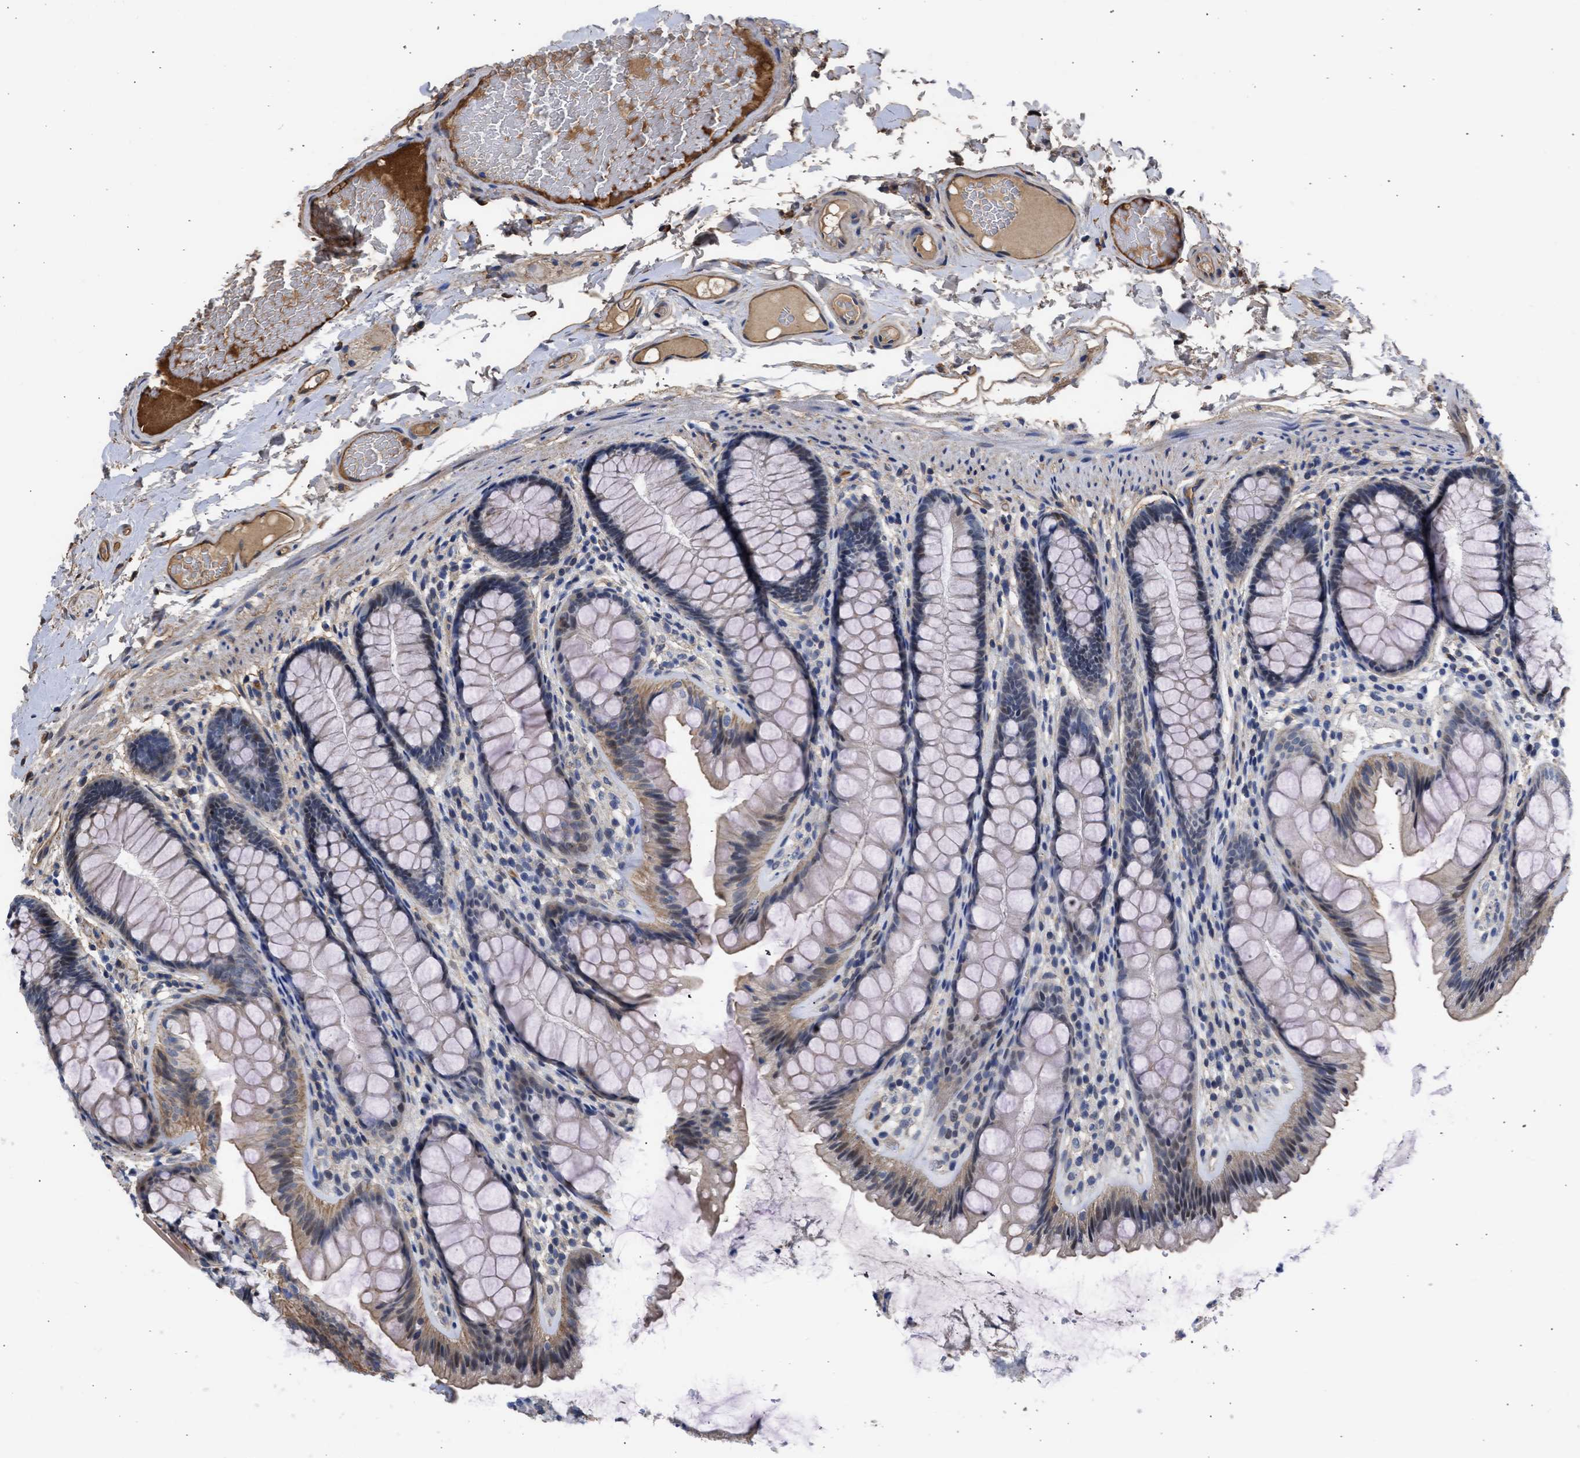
{"staining": {"intensity": "moderate", "quantity": ">75%", "location": "cytoplasmic/membranous"}, "tissue": "colon", "cell_type": "Endothelial cells", "image_type": "normal", "snomed": [{"axis": "morphology", "description": "Normal tissue, NOS"}, {"axis": "topography", "description": "Colon"}], "caption": "Protein analysis of benign colon demonstrates moderate cytoplasmic/membranous expression in about >75% of endothelial cells.", "gene": "MAS1L", "patient": {"sex": "female", "age": 56}}